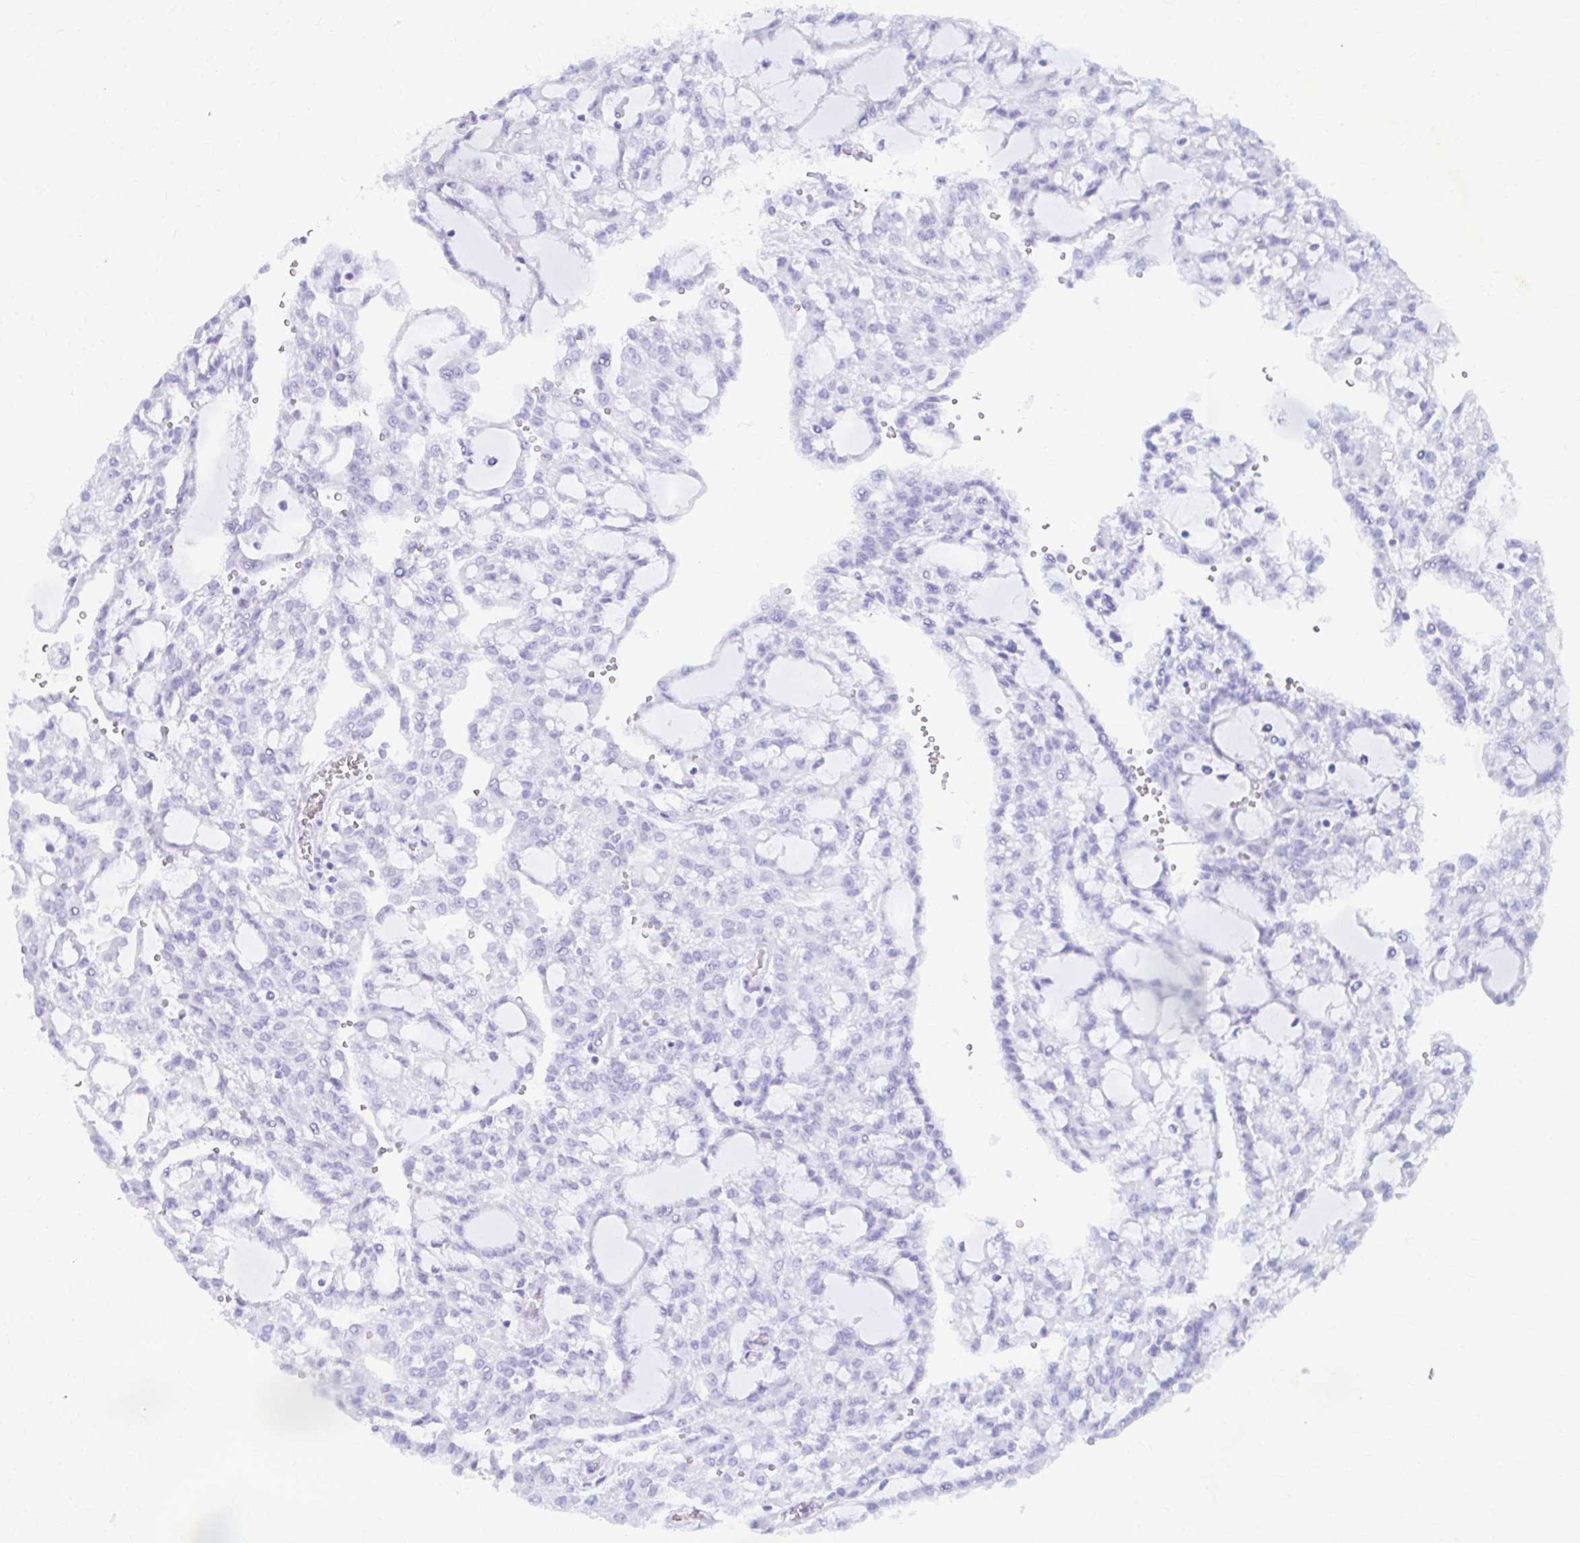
{"staining": {"intensity": "negative", "quantity": "none", "location": "none"}, "tissue": "renal cancer", "cell_type": "Tumor cells", "image_type": "cancer", "snomed": [{"axis": "morphology", "description": "Adenocarcinoma, NOS"}, {"axis": "topography", "description": "Kidney"}], "caption": "There is no significant expression in tumor cells of renal cancer.", "gene": "RGS16", "patient": {"sex": "male", "age": 63}}